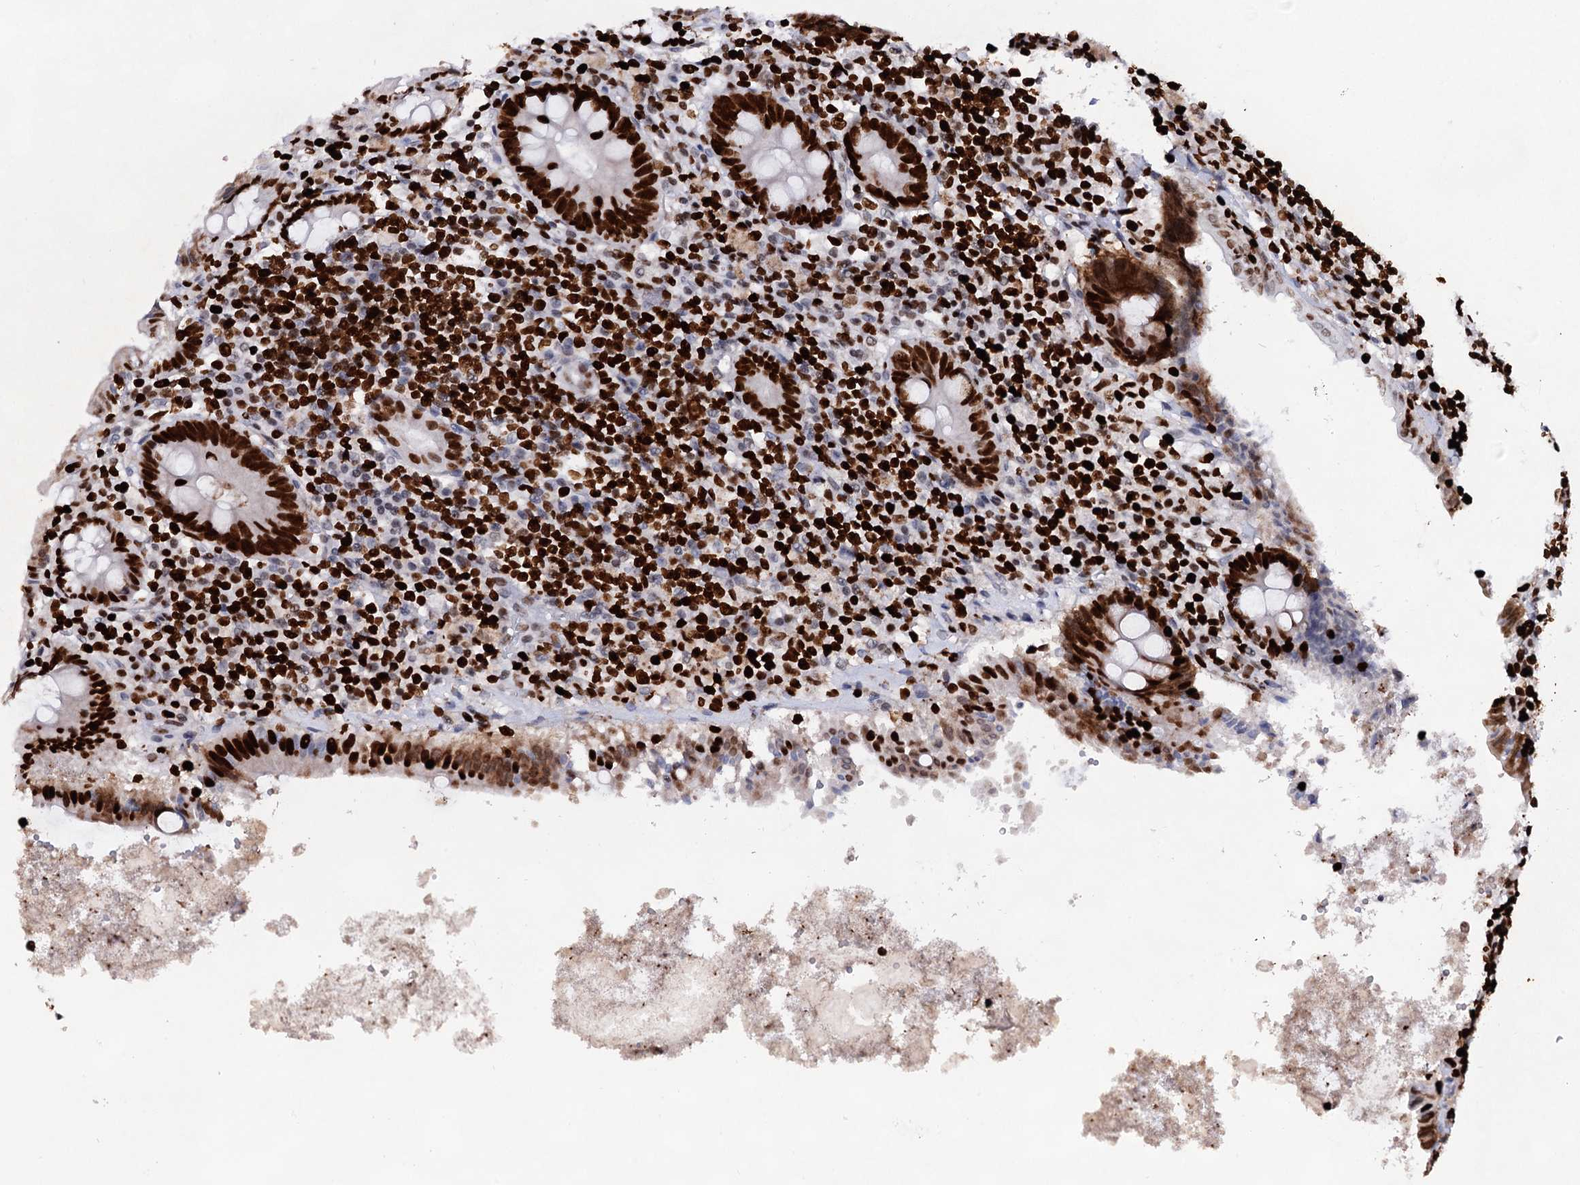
{"staining": {"intensity": "strong", "quantity": ">75%", "location": "nuclear"}, "tissue": "appendix", "cell_type": "Glandular cells", "image_type": "normal", "snomed": [{"axis": "morphology", "description": "Normal tissue, NOS"}, {"axis": "topography", "description": "Appendix"}], "caption": "Immunohistochemical staining of benign human appendix demonstrates high levels of strong nuclear expression in approximately >75% of glandular cells.", "gene": "HMGB2", "patient": {"sex": "female", "age": 54}}